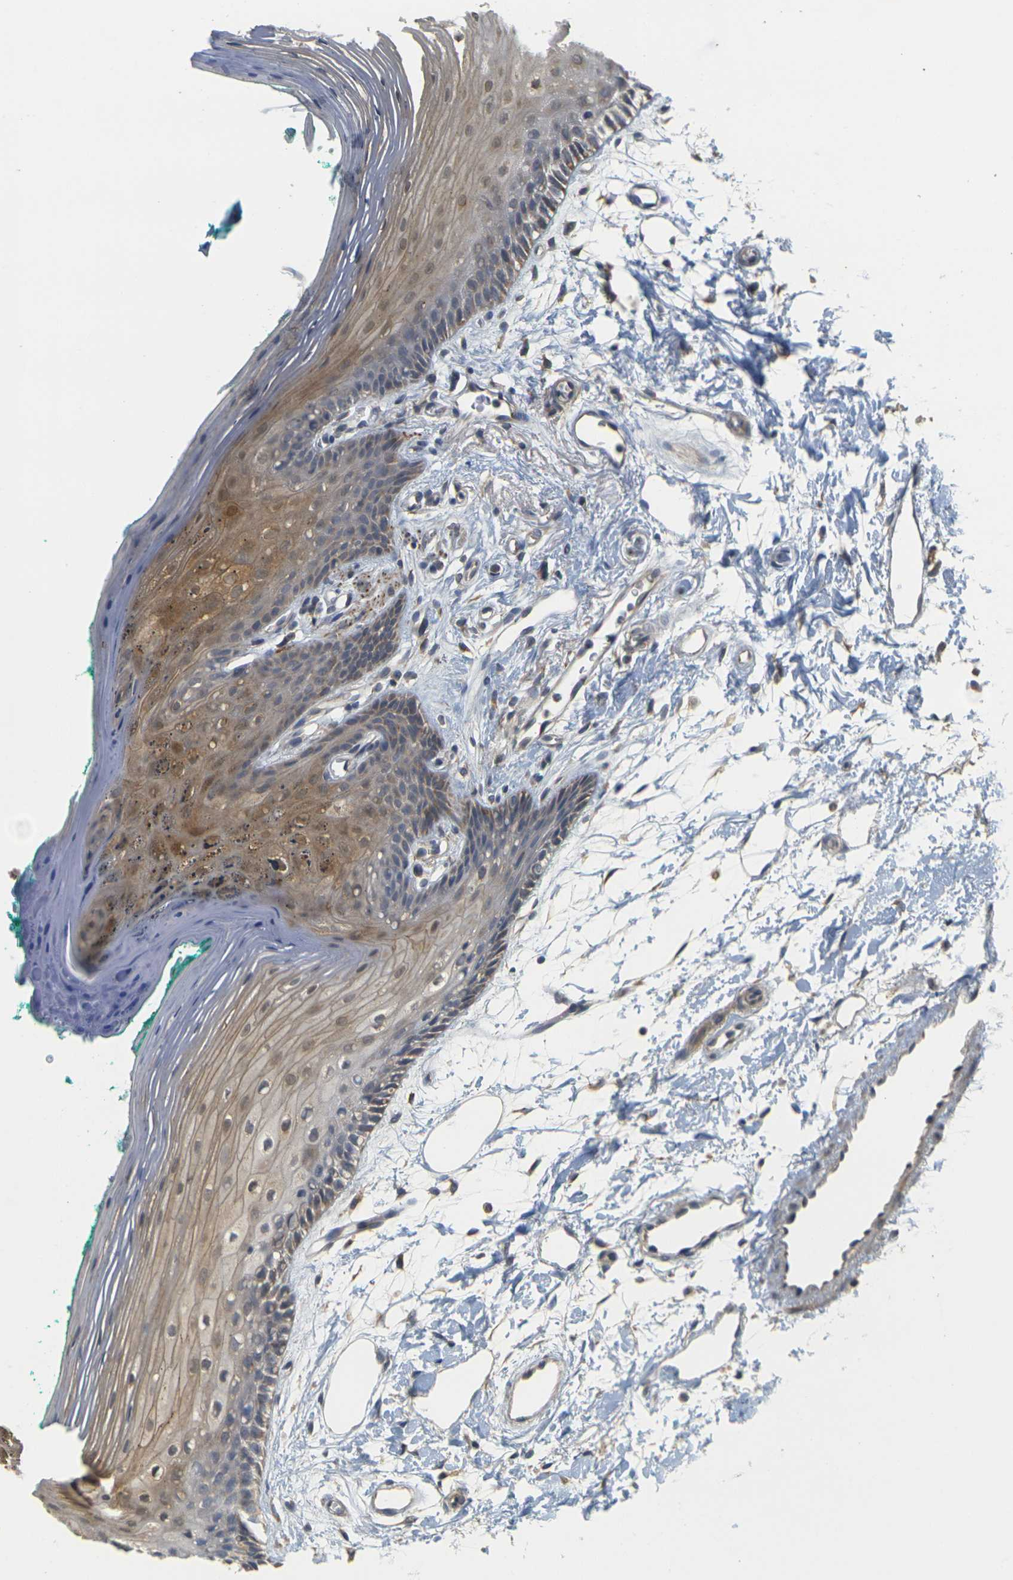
{"staining": {"intensity": "moderate", "quantity": "25%-75%", "location": "cytoplasmic/membranous"}, "tissue": "oral mucosa", "cell_type": "Squamous epithelial cells", "image_type": "normal", "snomed": [{"axis": "morphology", "description": "Normal tissue, NOS"}, {"axis": "topography", "description": "Skeletal muscle"}, {"axis": "topography", "description": "Oral tissue"}, {"axis": "topography", "description": "Peripheral nerve tissue"}], "caption": "Moderate cytoplasmic/membranous staining is identified in approximately 25%-75% of squamous epithelial cells in normal oral mucosa. The staining was performed using DAB, with brown indicating positive protein expression. Nuclei are stained blue with hematoxylin.", "gene": "GDAP1", "patient": {"sex": "female", "age": 84}}